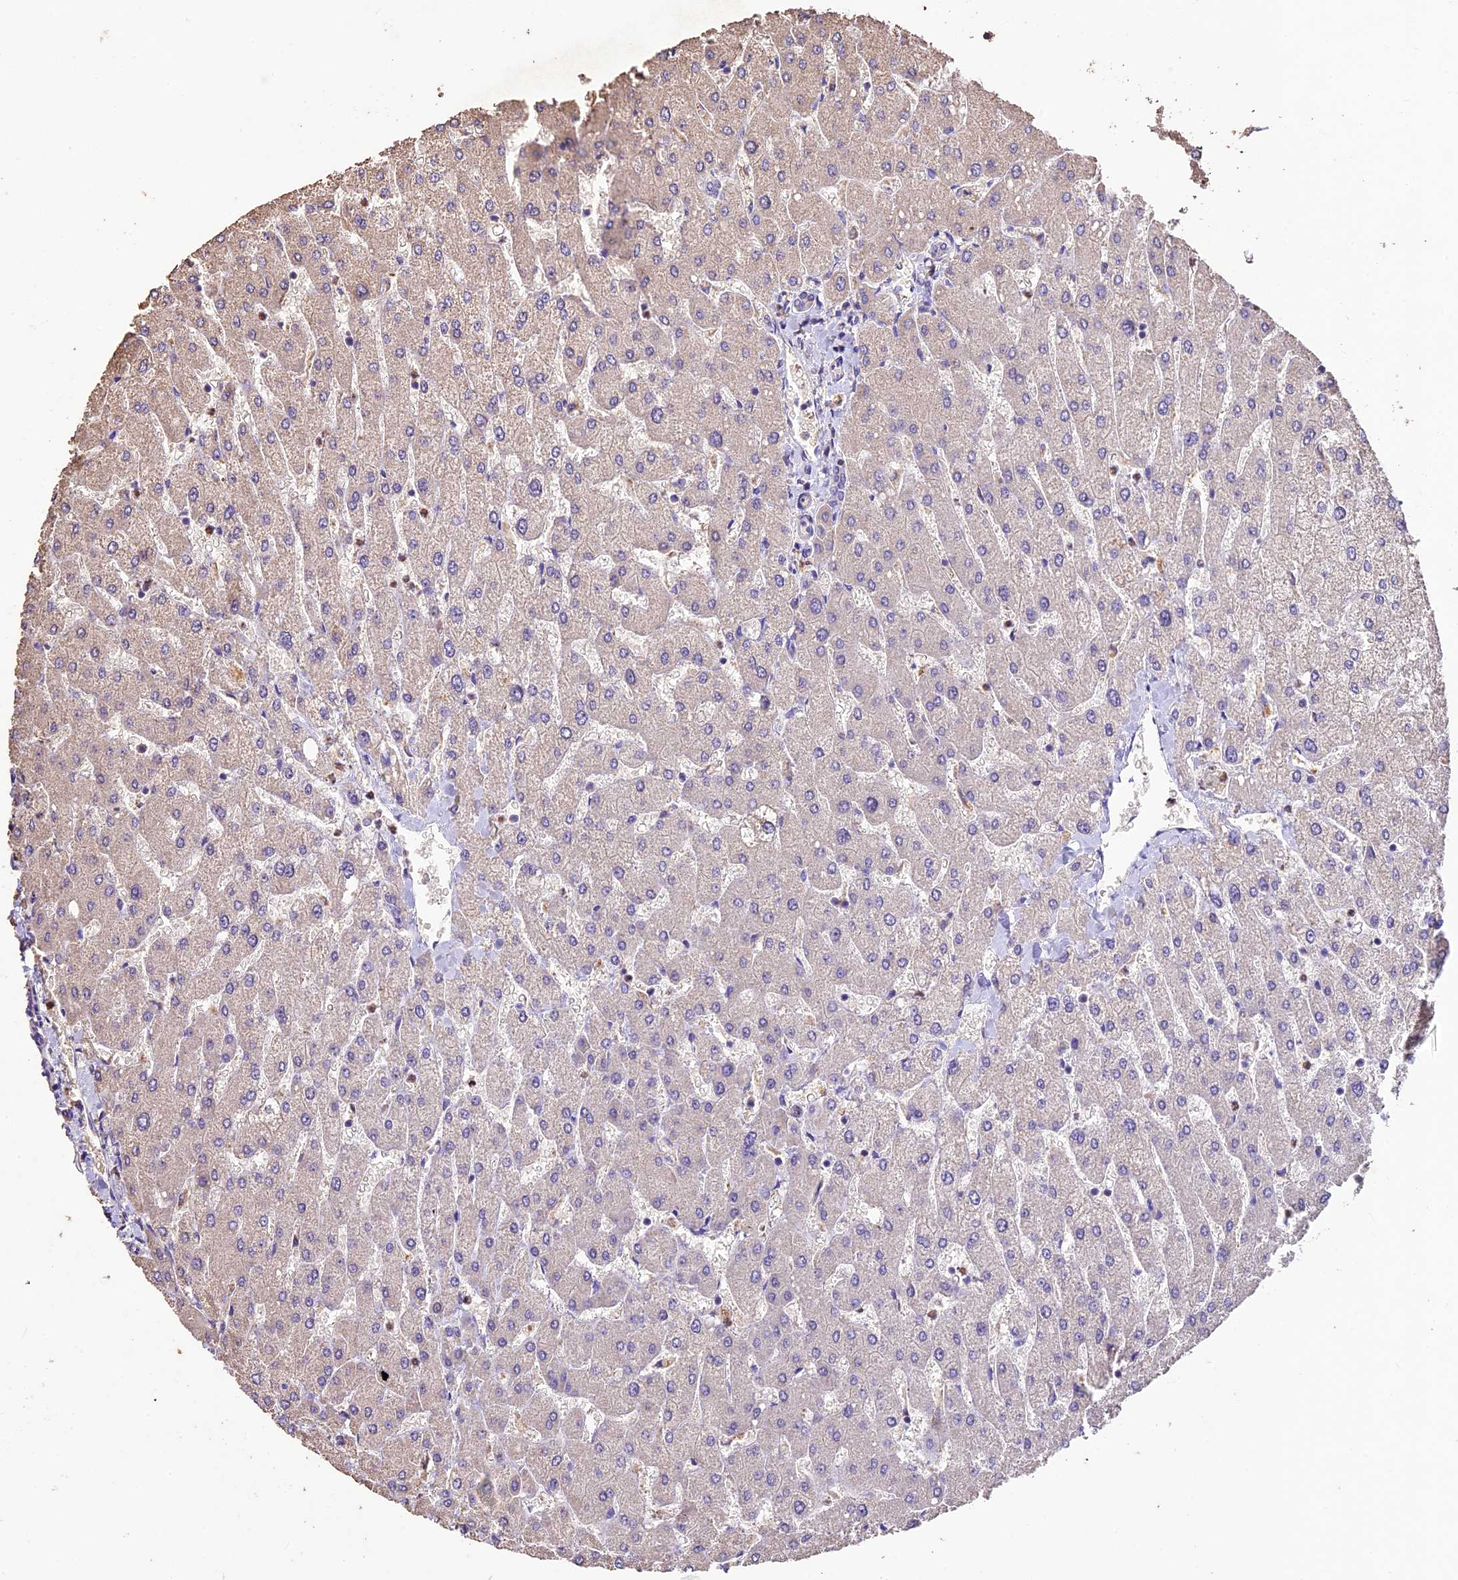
{"staining": {"intensity": "negative", "quantity": "none", "location": "none"}, "tissue": "liver", "cell_type": "Cholangiocytes", "image_type": "normal", "snomed": [{"axis": "morphology", "description": "Normal tissue, NOS"}, {"axis": "topography", "description": "Liver"}], "caption": "Immunohistochemistry (IHC) histopathology image of unremarkable liver: human liver stained with DAB (3,3'-diaminobenzidine) demonstrates no significant protein expression in cholangiocytes. Nuclei are stained in blue.", "gene": "CRLF1", "patient": {"sex": "male", "age": 55}}